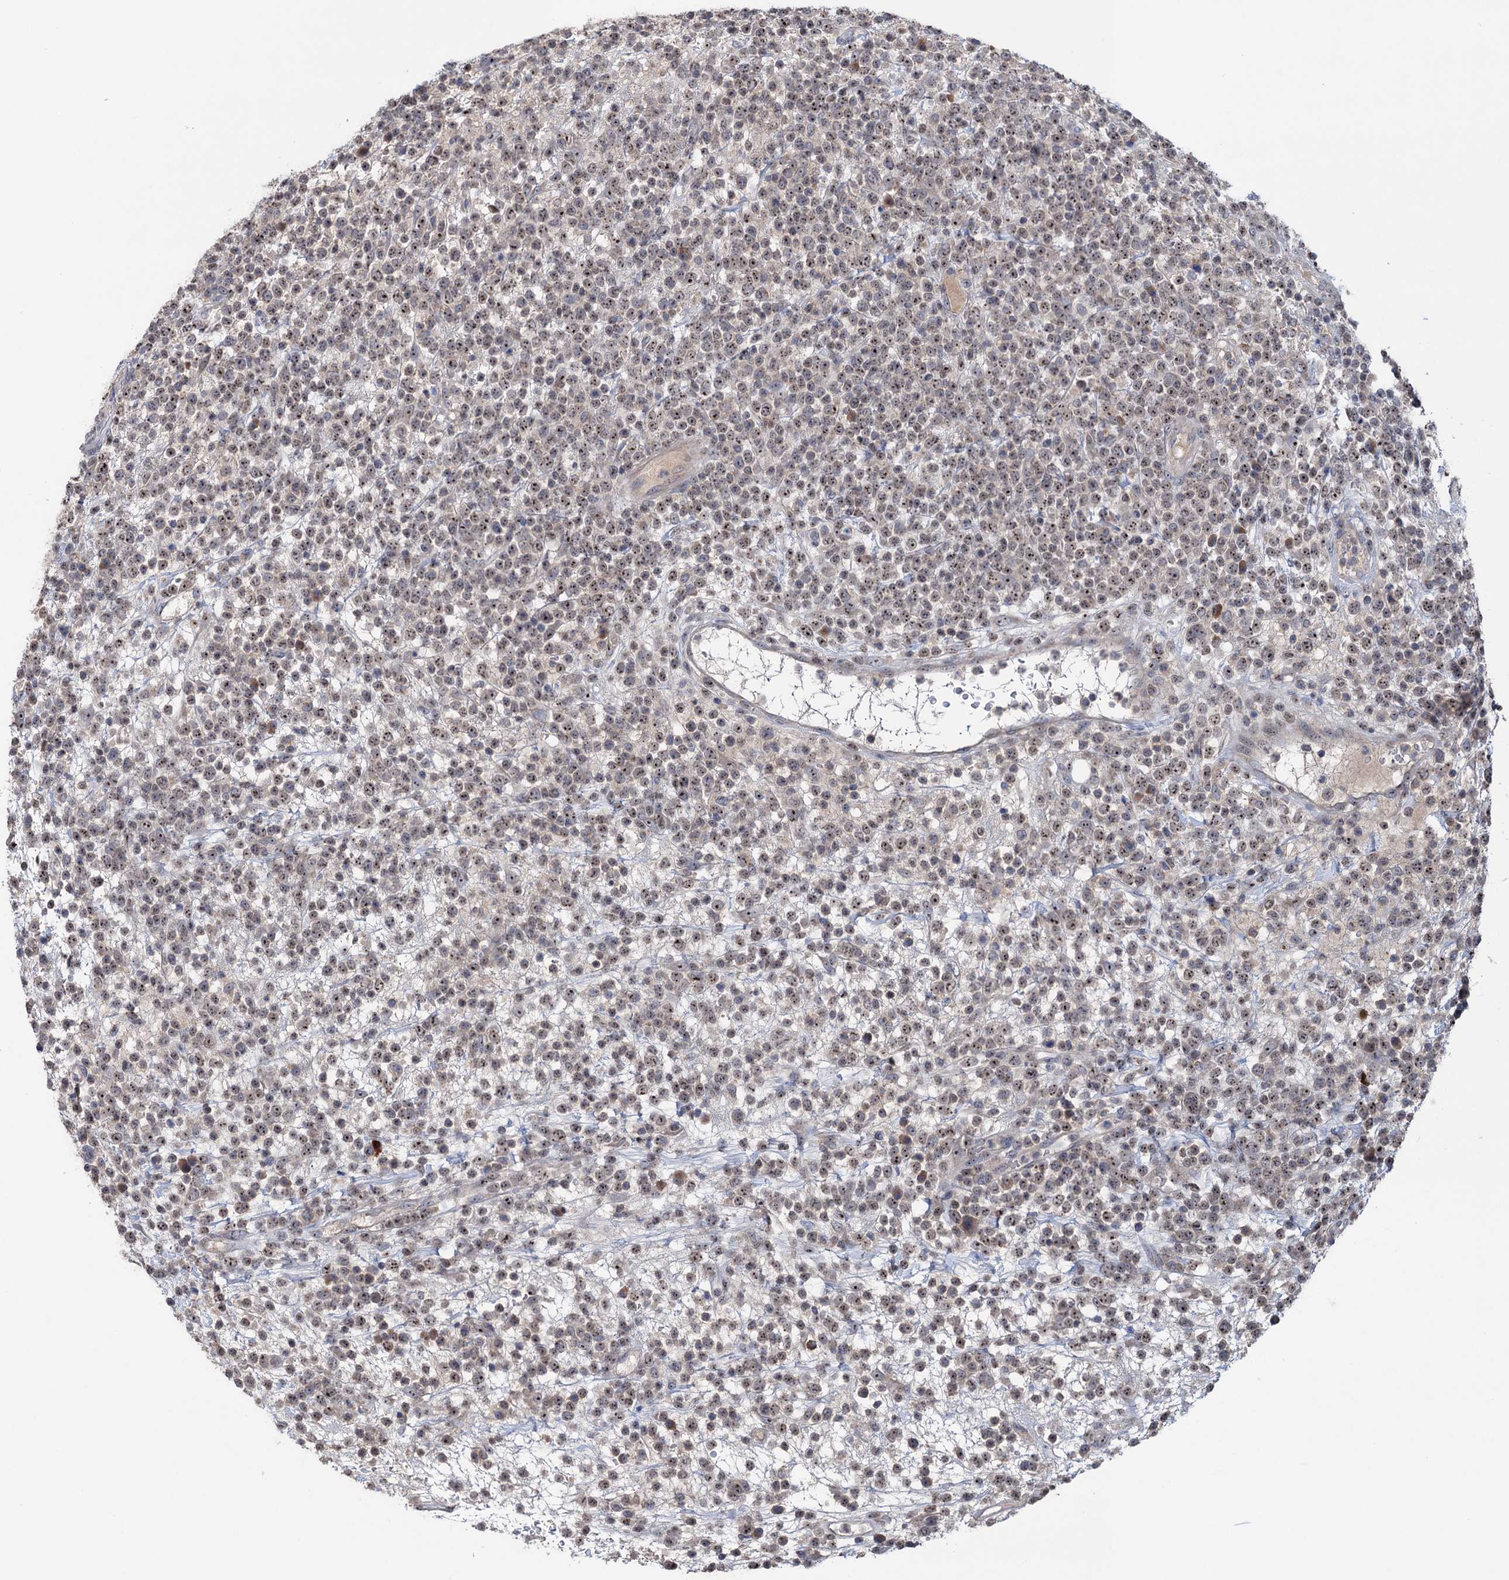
{"staining": {"intensity": "moderate", "quantity": ">75%", "location": "nuclear"}, "tissue": "lymphoma", "cell_type": "Tumor cells", "image_type": "cancer", "snomed": [{"axis": "morphology", "description": "Malignant lymphoma, non-Hodgkin's type, High grade"}, {"axis": "topography", "description": "Colon"}], "caption": "The photomicrograph reveals immunohistochemical staining of malignant lymphoma, non-Hodgkin's type (high-grade). There is moderate nuclear staining is seen in approximately >75% of tumor cells.", "gene": "HTR3B", "patient": {"sex": "female", "age": 53}}